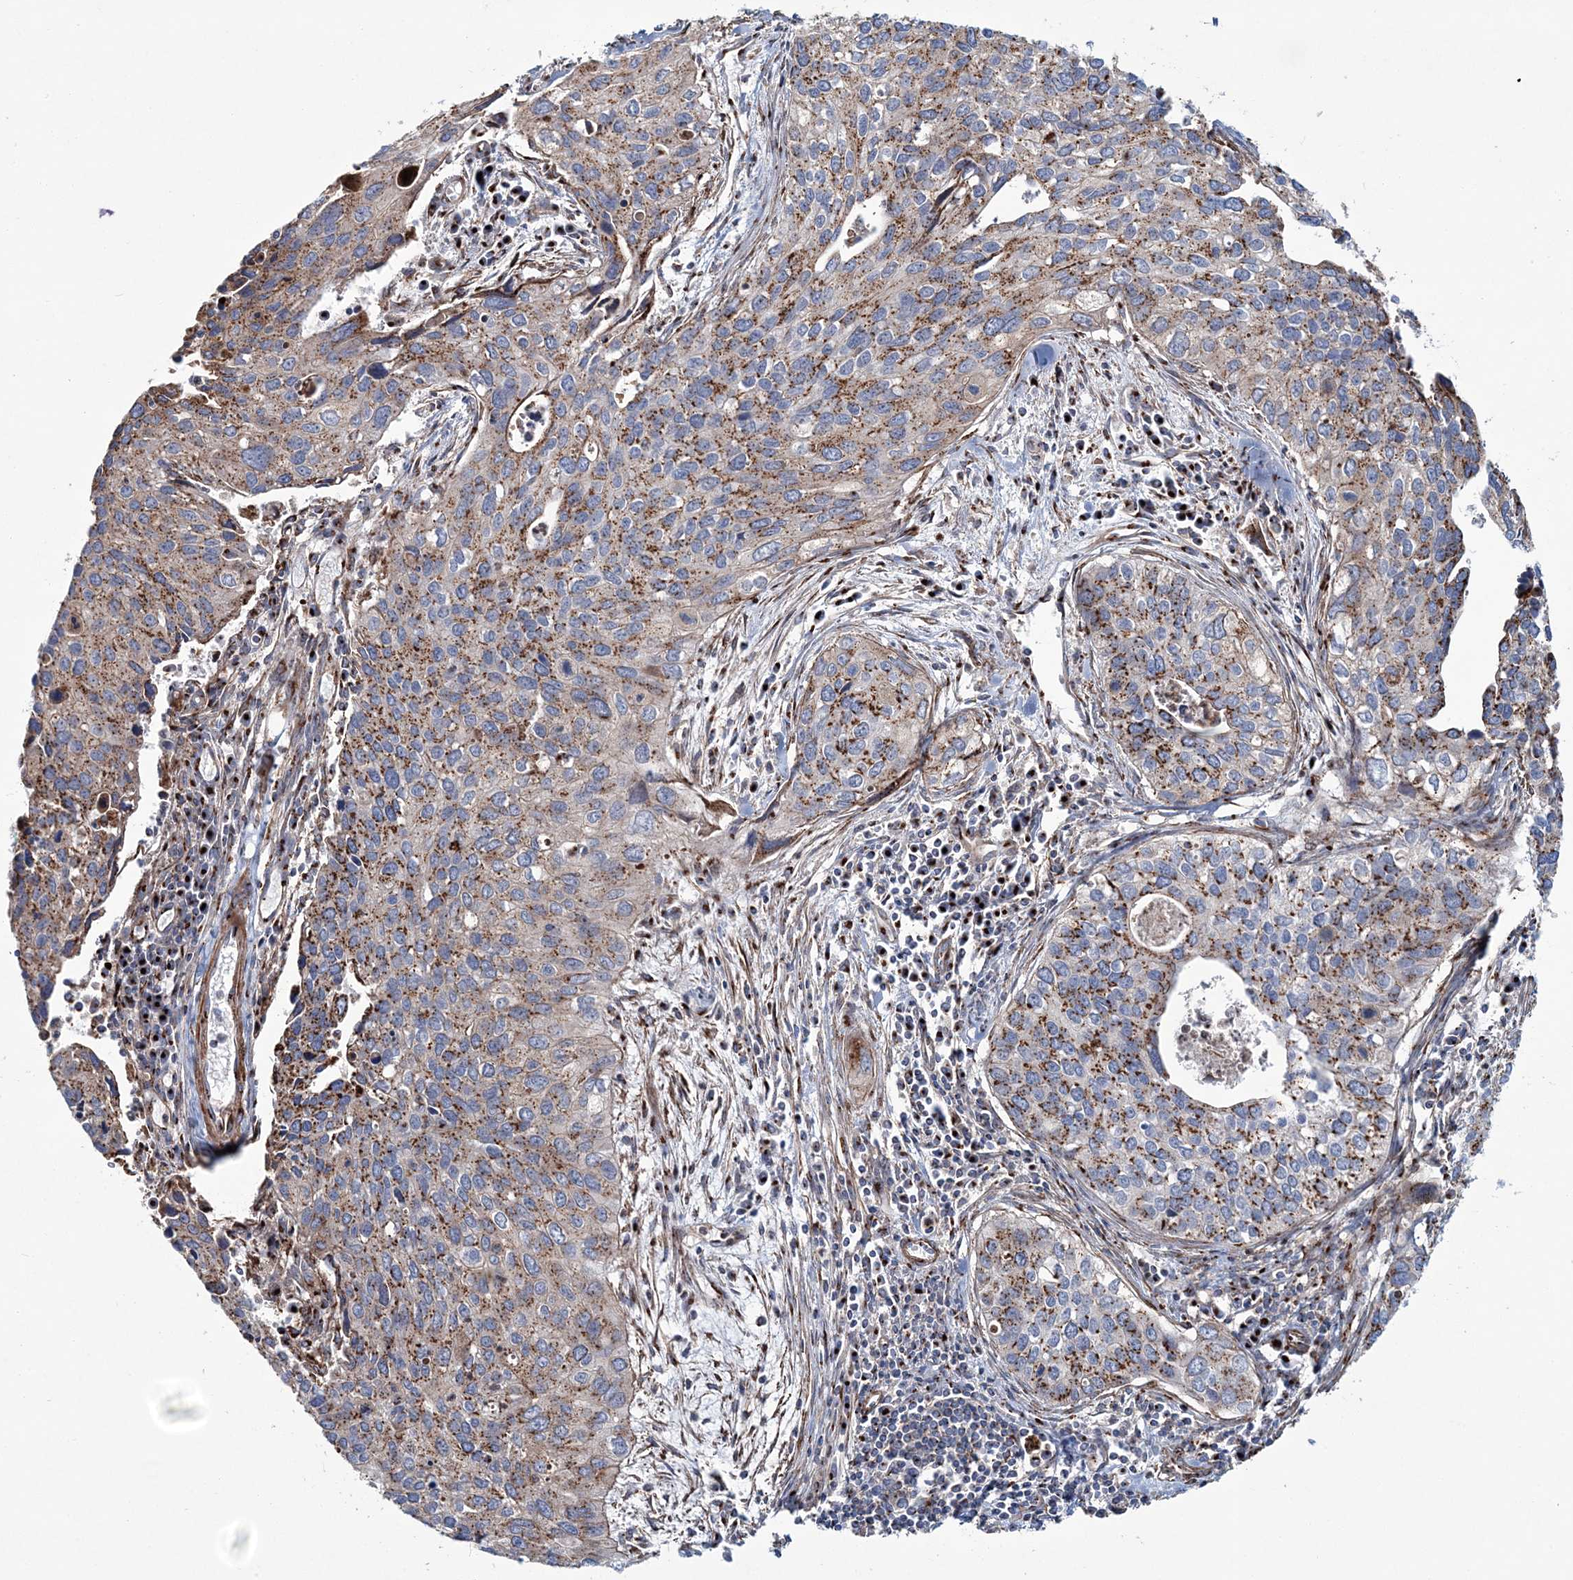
{"staining": {"intensity": "moderate", "quantity": ">75%", "location": "cytoplasmic/membranous"}, "tissue": "cervical cancer", "cell_type": "Tumor cells", "image_type": "cancer", "snomed": [{"axis": "morphology", "description": "Squamous cell carcinoma, NOS"}, {"axis": "topography", "description": "Cervix"}], "caption": "Cervical cancer (squamous cell carcinoma) stained with a brown dye displays moderate cytoplasmic/membranous positive staining in about >75% of tumor cells.", "gene": "MAN1A2", "patient": {"sex": "female", "age": 55}}